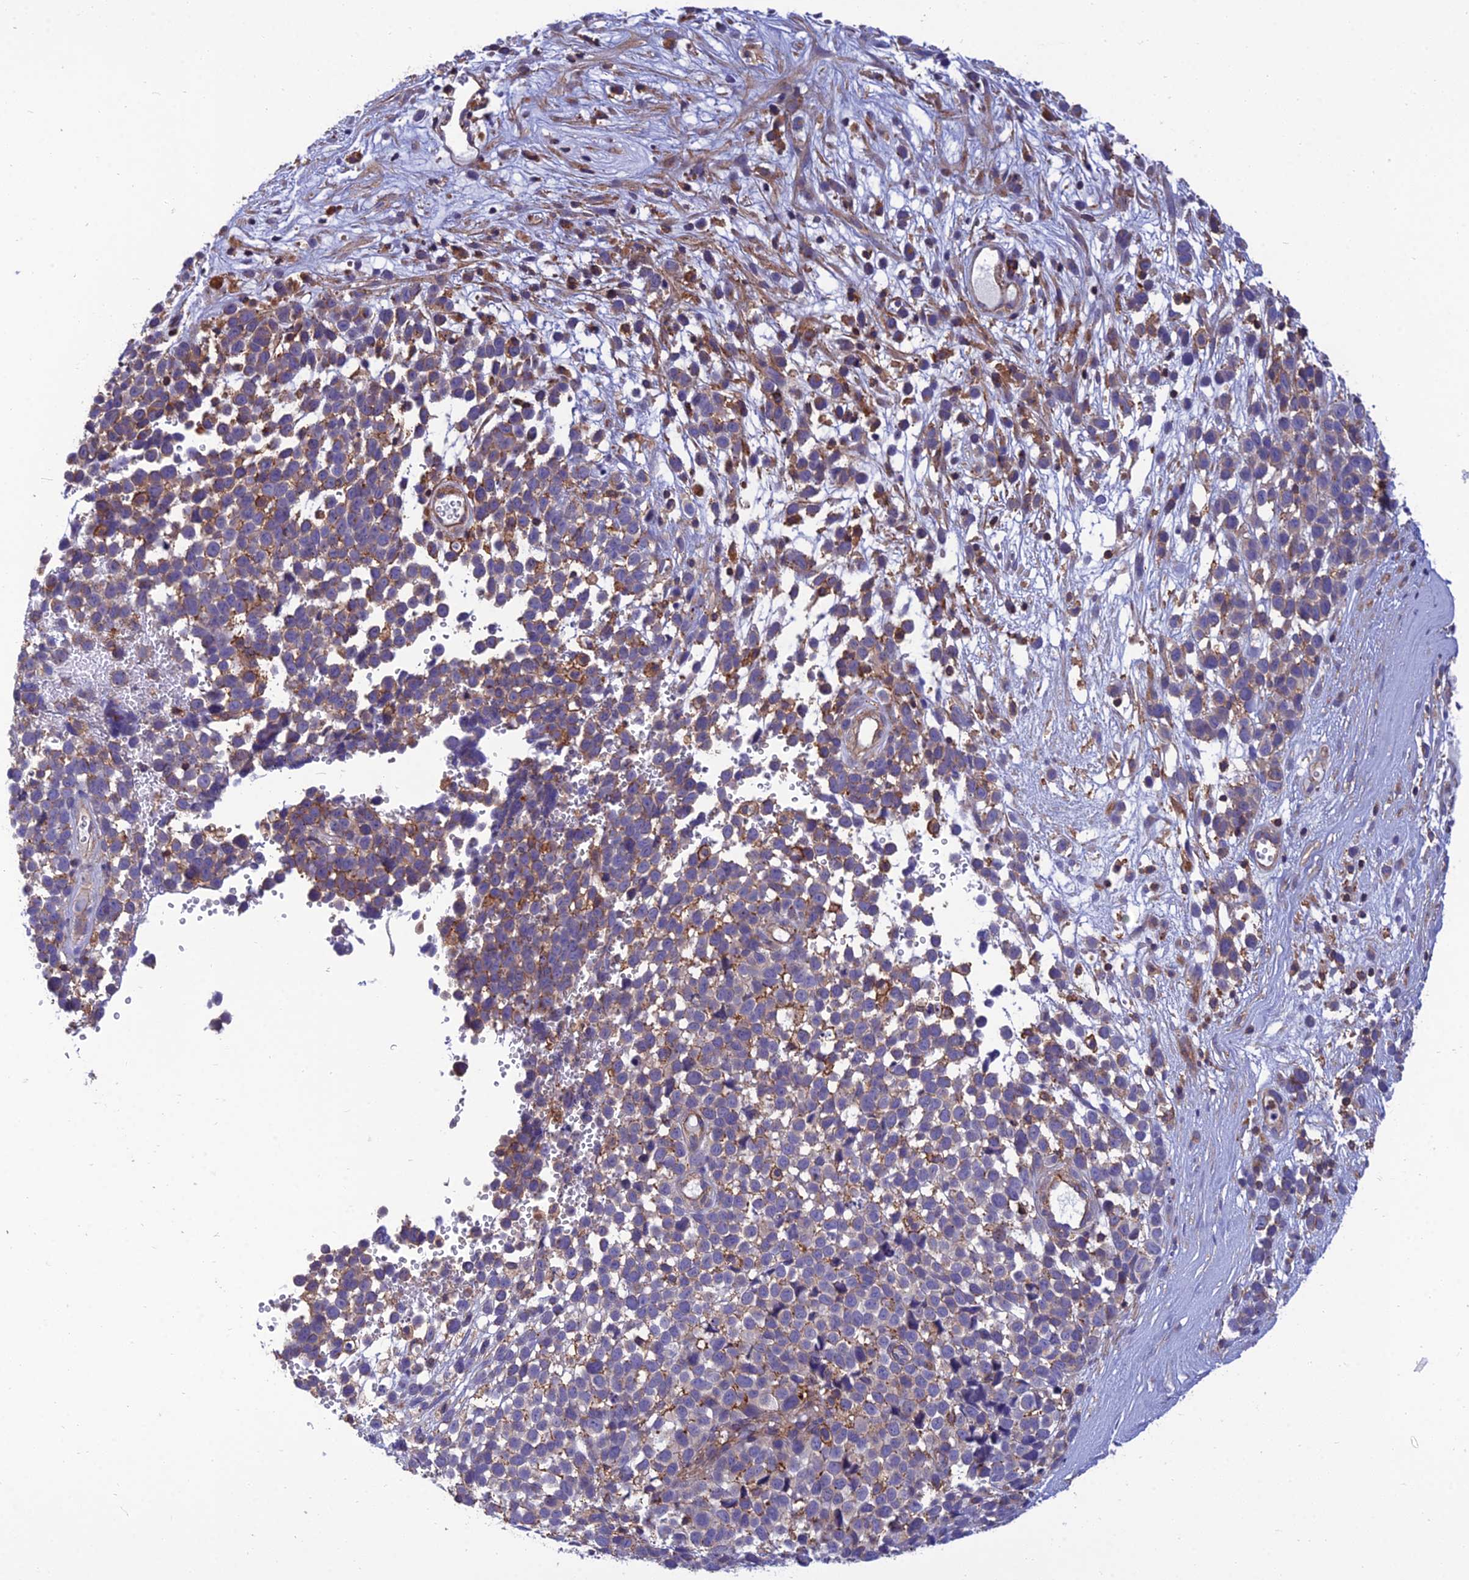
{"staining": {"intensity": "weak", "quantity": "<25%", "location": "cytoplasmic/membranous"}, "tissue": "melanoma", "cell_type": "Tumor cells", "image_type": "cancer", "snomed": [{"axis": "morphology", "description": "Malignant melanoma, NOS"}, {"axis": "topography", "description": "Nose, NOS"}], "caption": "IHC micrograph of human melanoma stained for a protein (brown), which shows no expression in tumor cells.", "gene": "PPP1R18", "patient": {"sex": "female", "age": 48}}